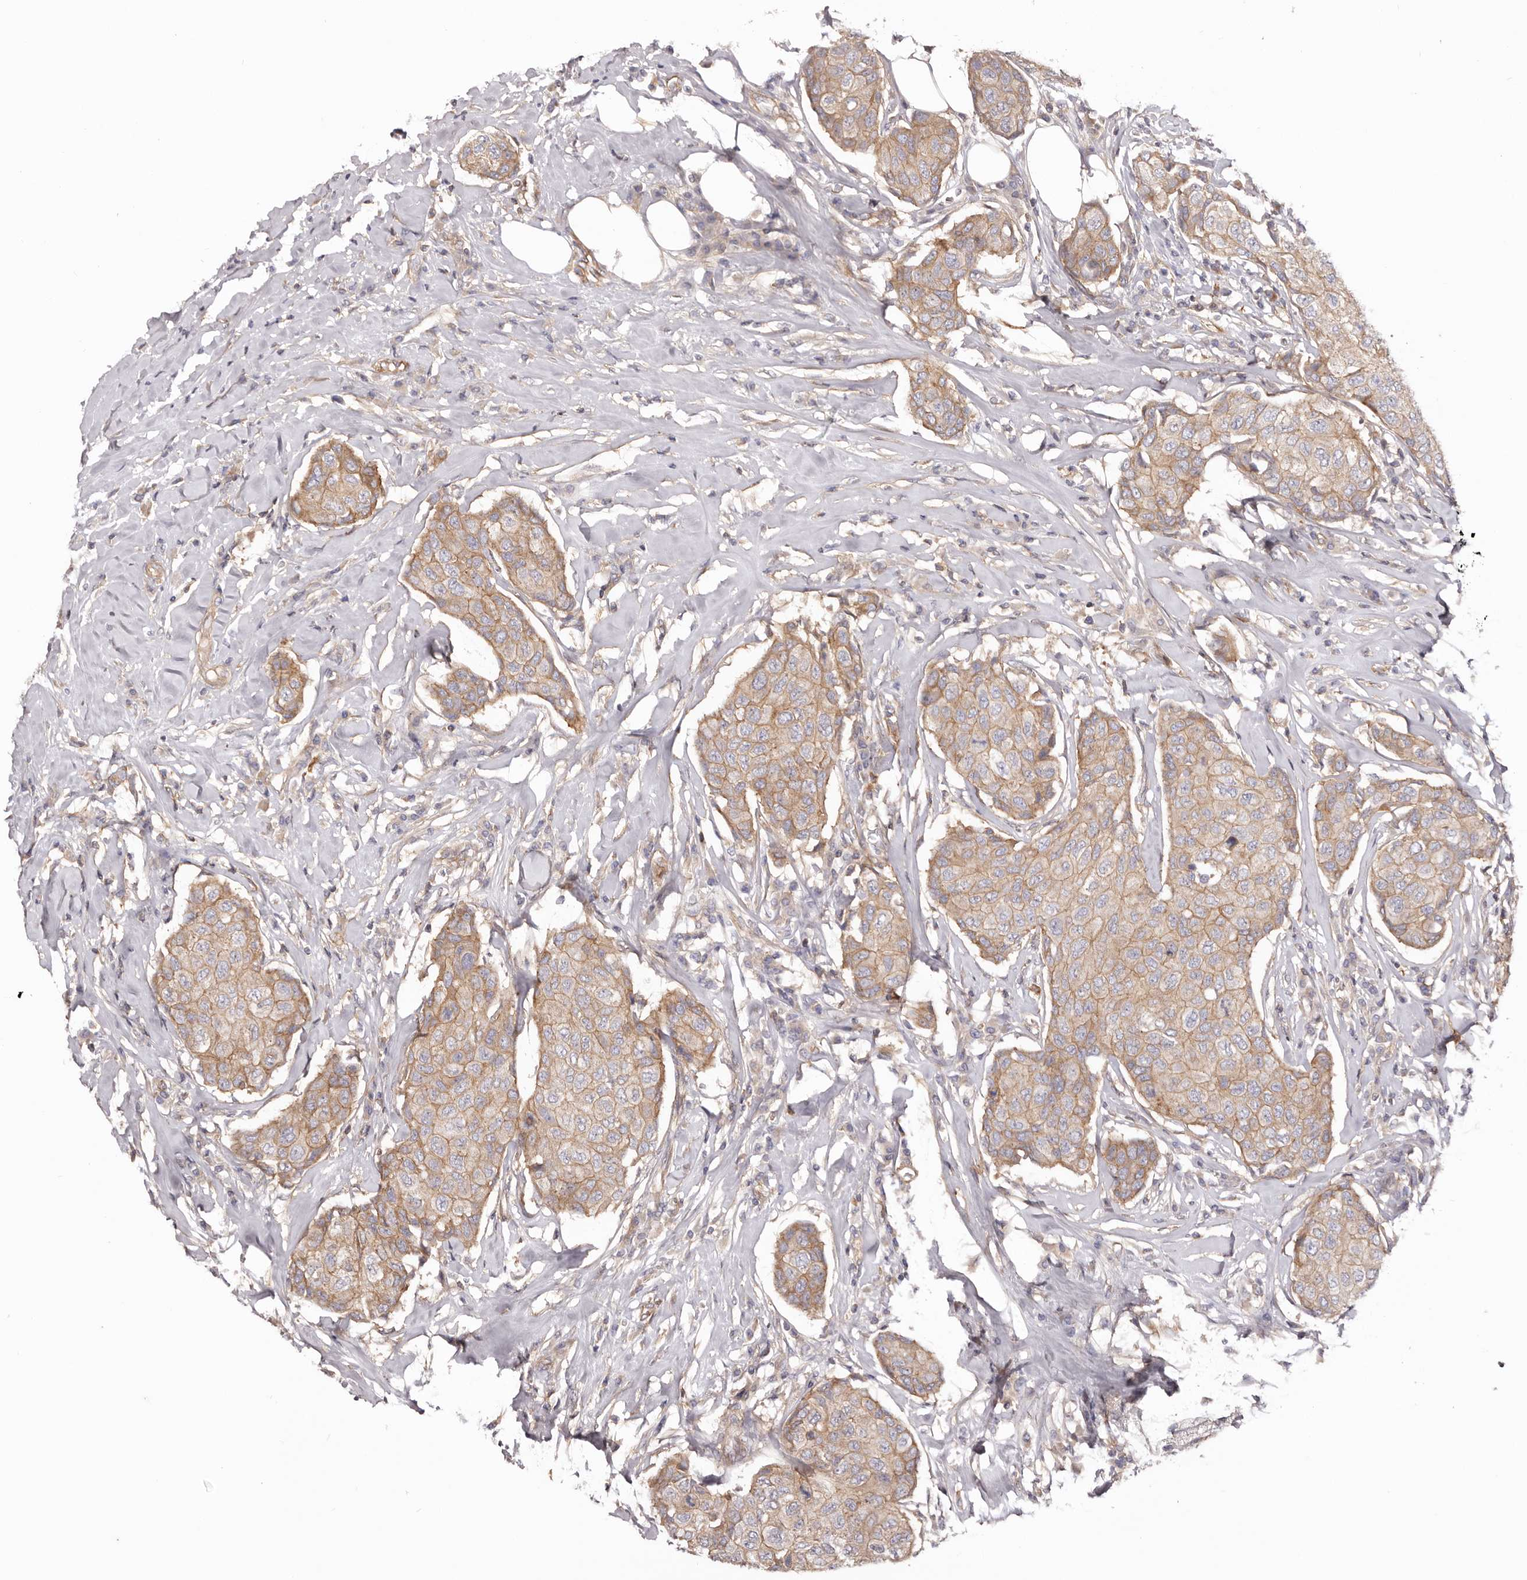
{"staining": {"intensity": "weak", "quantity": ">75%", "location": "cytoplasmic/membranous"}, "tissue": "breast cancer", "cell_type": "Tumor cells", "image_type": "cancer", "snomed": [{"axis": "morphology", "description": "Duct carcinoma"}, {"axis": "topography", "description": "Breast"}], "caption": "Immunohistochemistry (DAB) staining of human breast cancer shows weak cytoplasmic/membranous protein positivity in about >75% of tumor cells.", "gene": "DMRT2", "patient": {"sex": "female", "age": 80}}